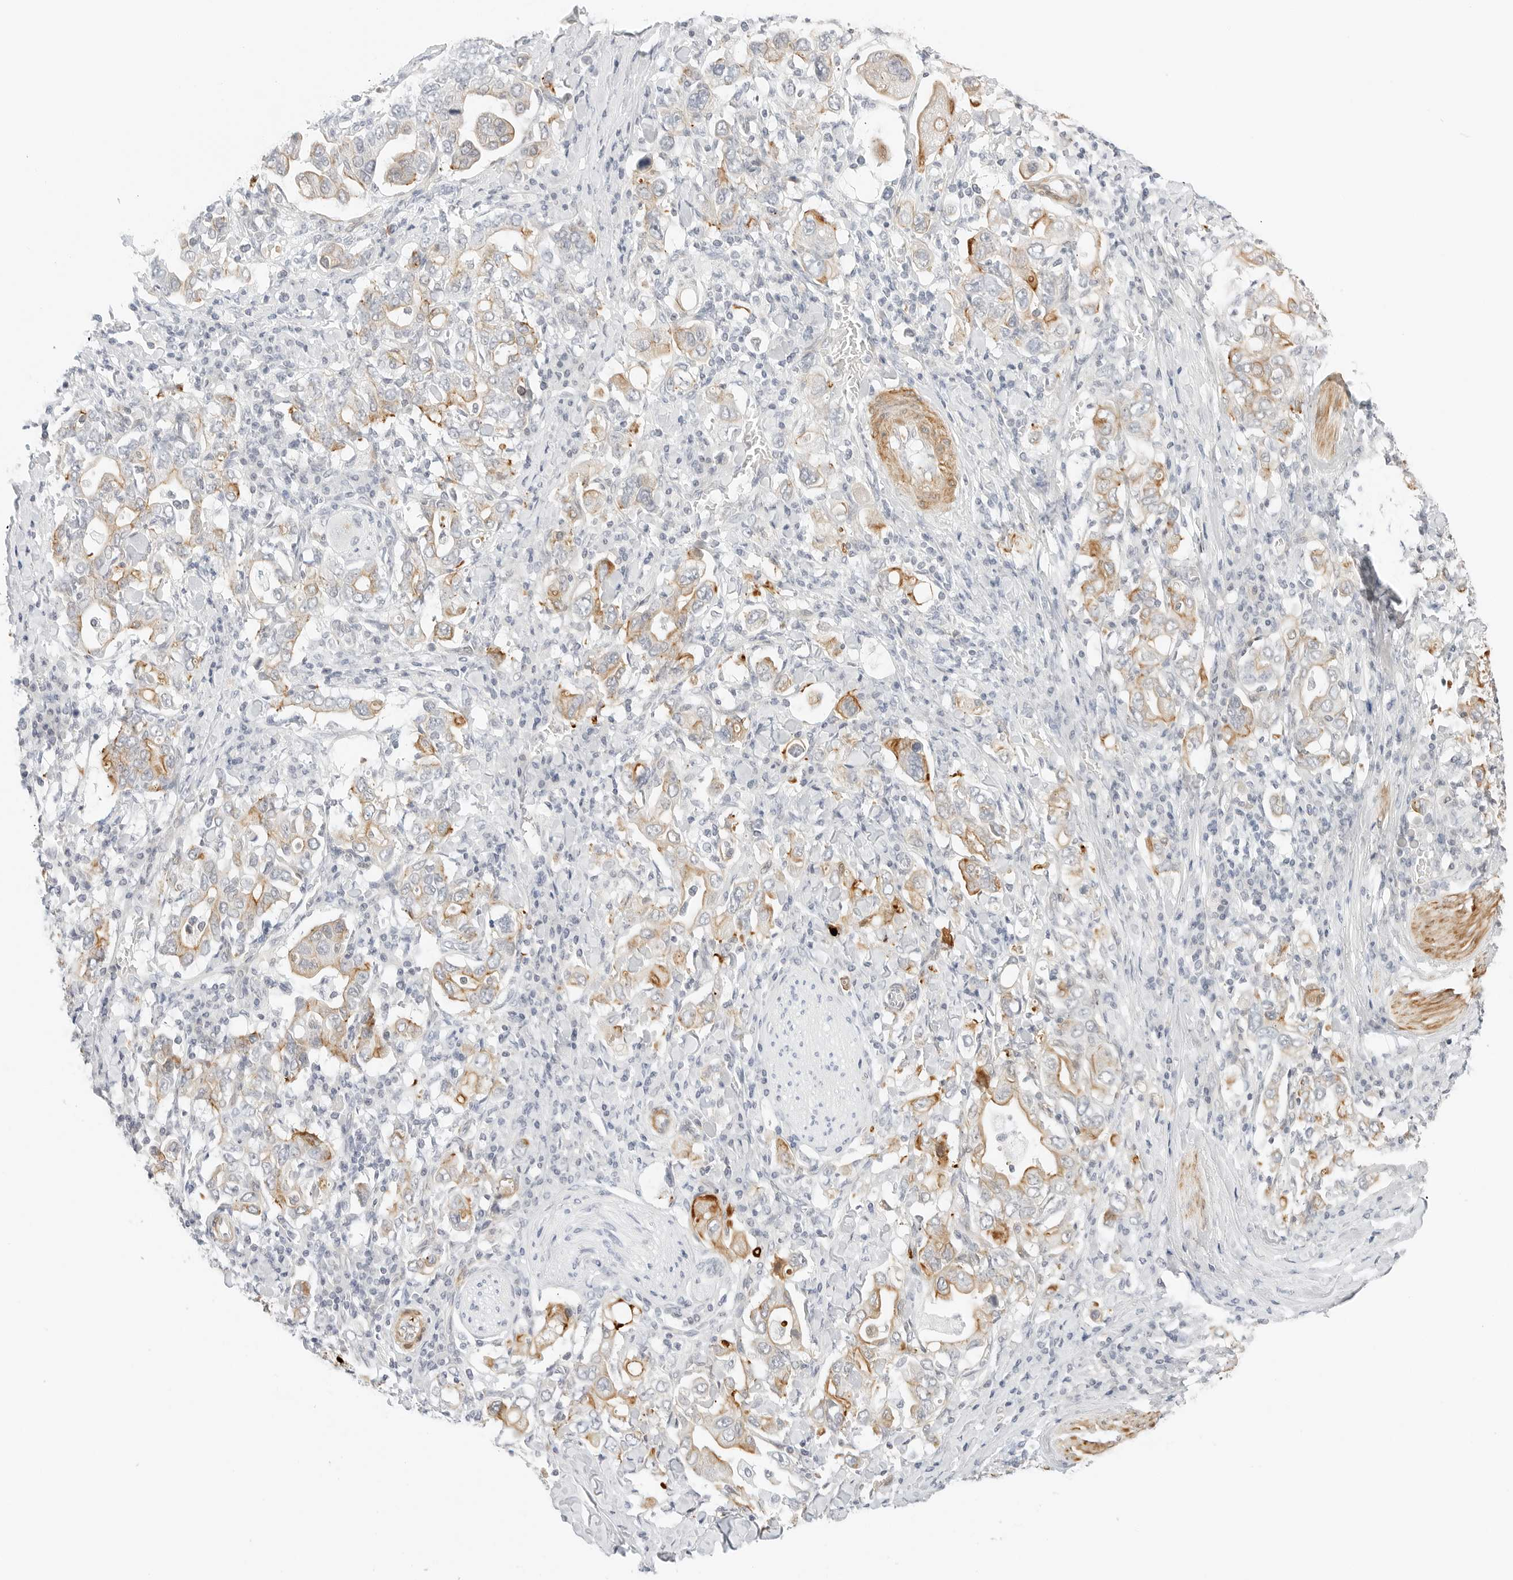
{"staining": {"intensity": "moderate", "quantity": "25%-75%", "location": "cytoplasmic/membranous"}, "tissue": "stomach cancer", "cell_type": "Tumor cells", "image_type": "cancer", "snomed": [{"axis": "morphology", "description": "Adenocarcinoma, NOS"}, {"axis": "topography", "description": "Stomach, upper"}], "caption": "The micrograph exhibits a brown stain indicating the presence of a protein in the cytoplasmic/membranous of tumor cells in adenocarcinoma (stomach).", "gene": "IQCC", "patient": {"sex": "male", "age": 62}}